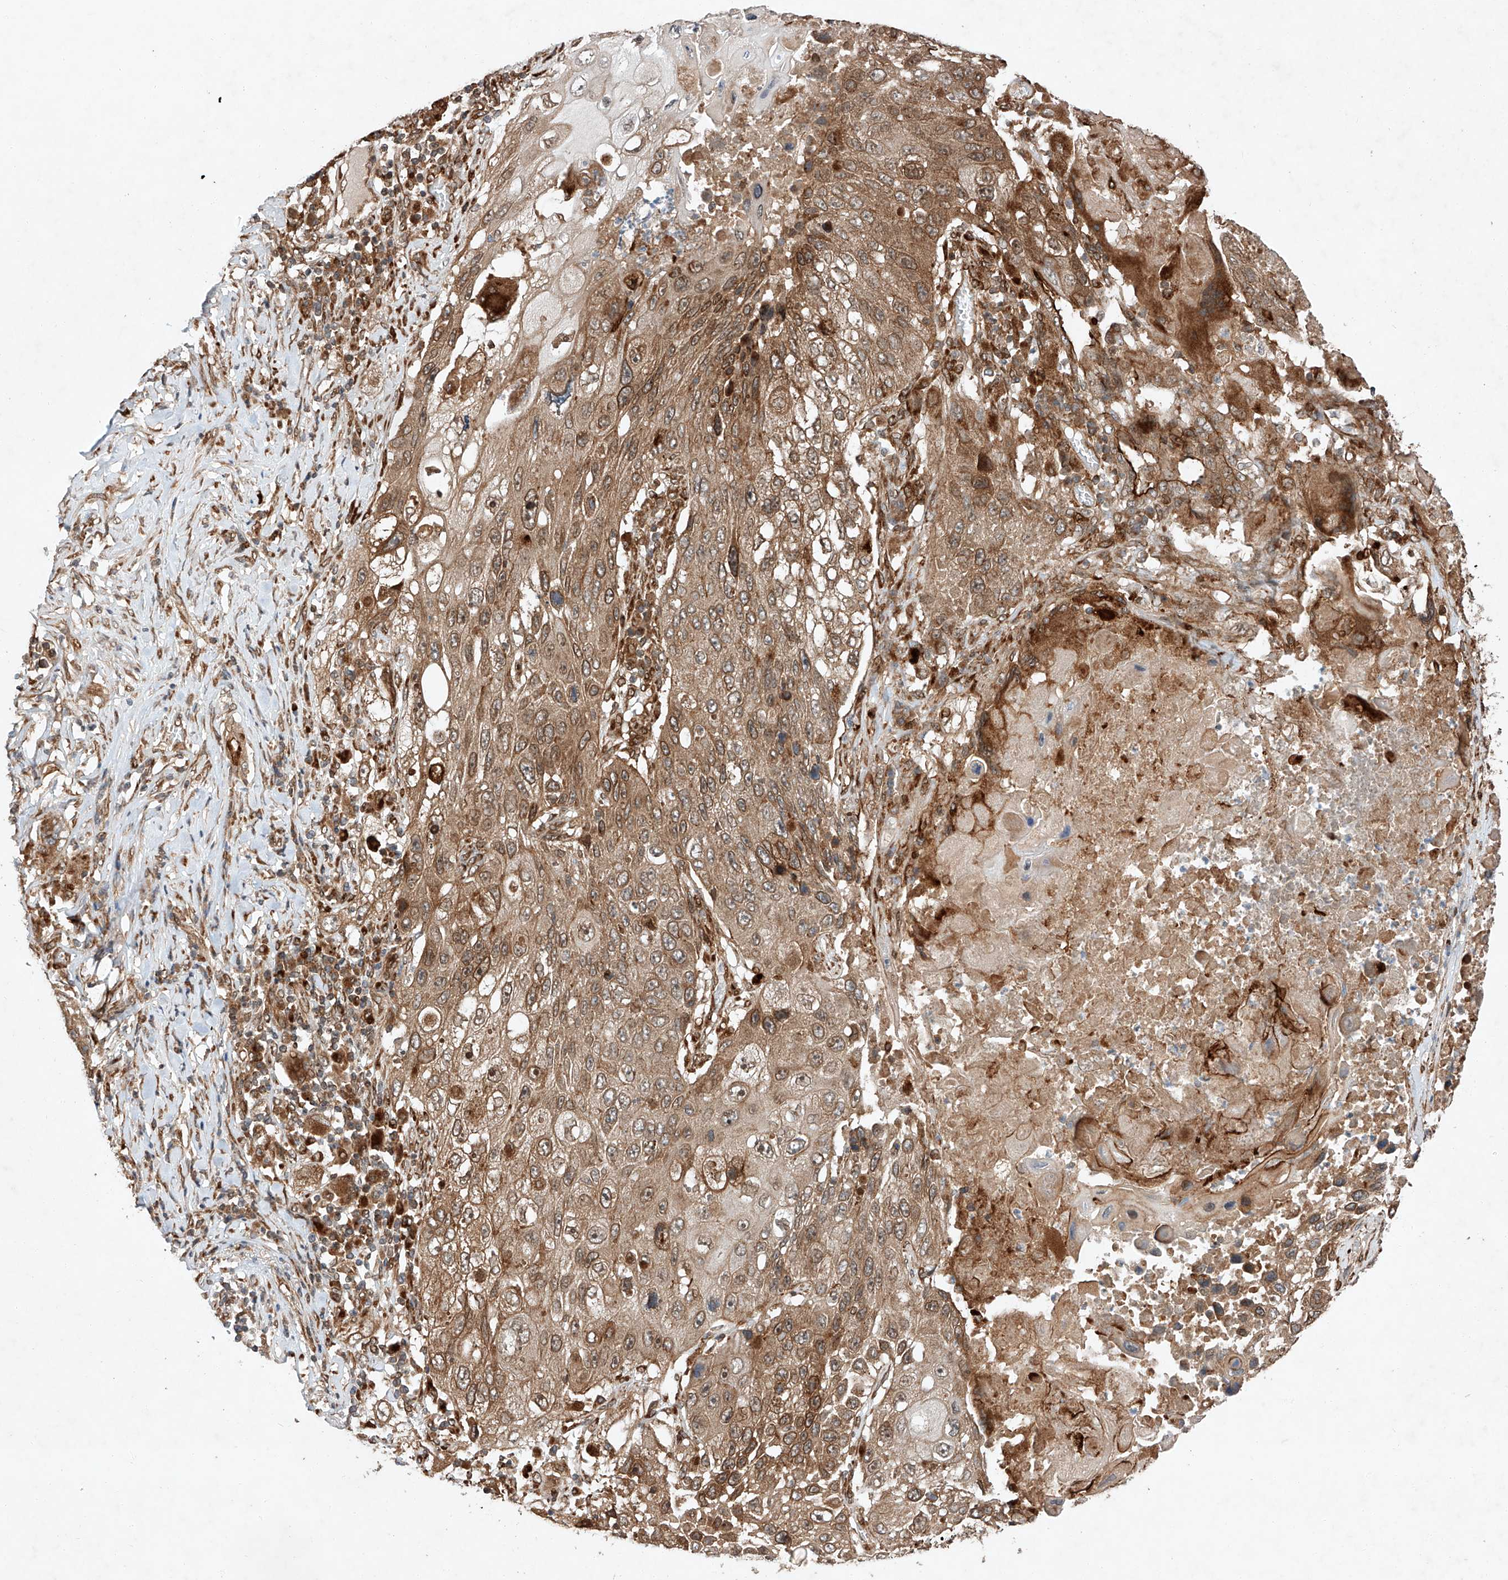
{"staining": {"intensity": "moderate", "quantity": ">75%", "location": "cytoplasmic/membranous"}, "tissue": "lung cancer", "cell_type": "Tumor cells", "image_type": "cancer", "snomed": [{"axis": "morphology", "description": "Squamous cell carcinoma, NOS"}, {"axis": "topography", "description": "Lung"}], "caption": "IHC (DAB) staining of human lung cancer (squamous cell carcinoma) demonstrates moderate cytoplasmic/membranous protein positivity in about >75% of tumor cells.", "gene": "ZFP28", "patient": {"sex": "male", "age": 61}}